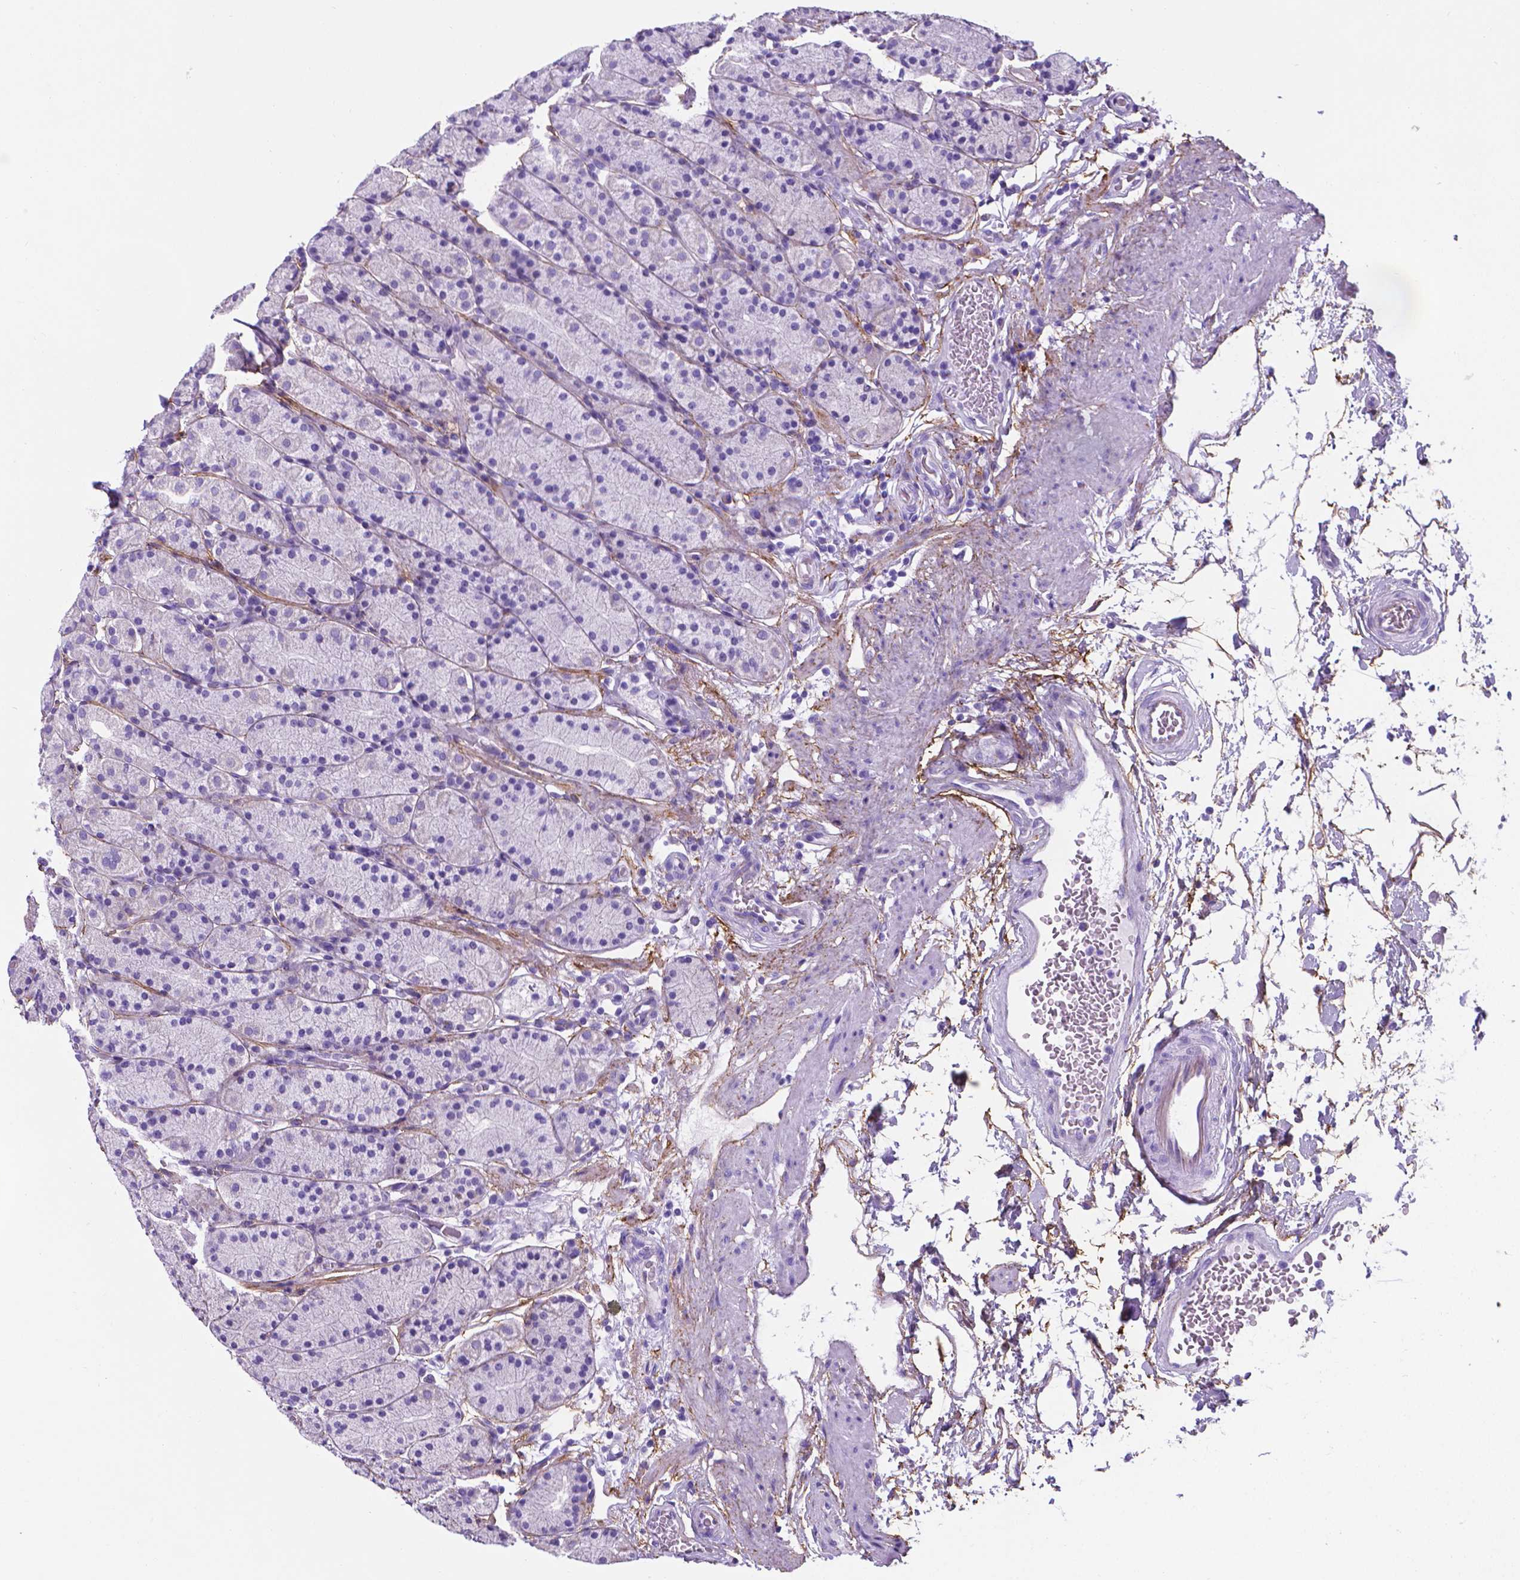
{"staining": {"intensity": "negative", "quantity": "none", "location": "none"}, "tissue": "stomach", "cell_type": "Glandular cells", "image_type": "normal", "snomed": [{"axis": "morphology", "description": "Normal tissue, NOS"}, {"axis": "topography", "description": "Stomach, upper"}, {"axis": "topography", "description": "Stomach"}], "caption": "The immunohistochemistry micrograph has no significant positivity in glandular cells of stomach. (DAB (3,3'-diaminobenzidine) immunohistochemistry with hematoxylin counter stain).", "gene": "MFAP2", "patient": {"sex": "male", "age": 62}}